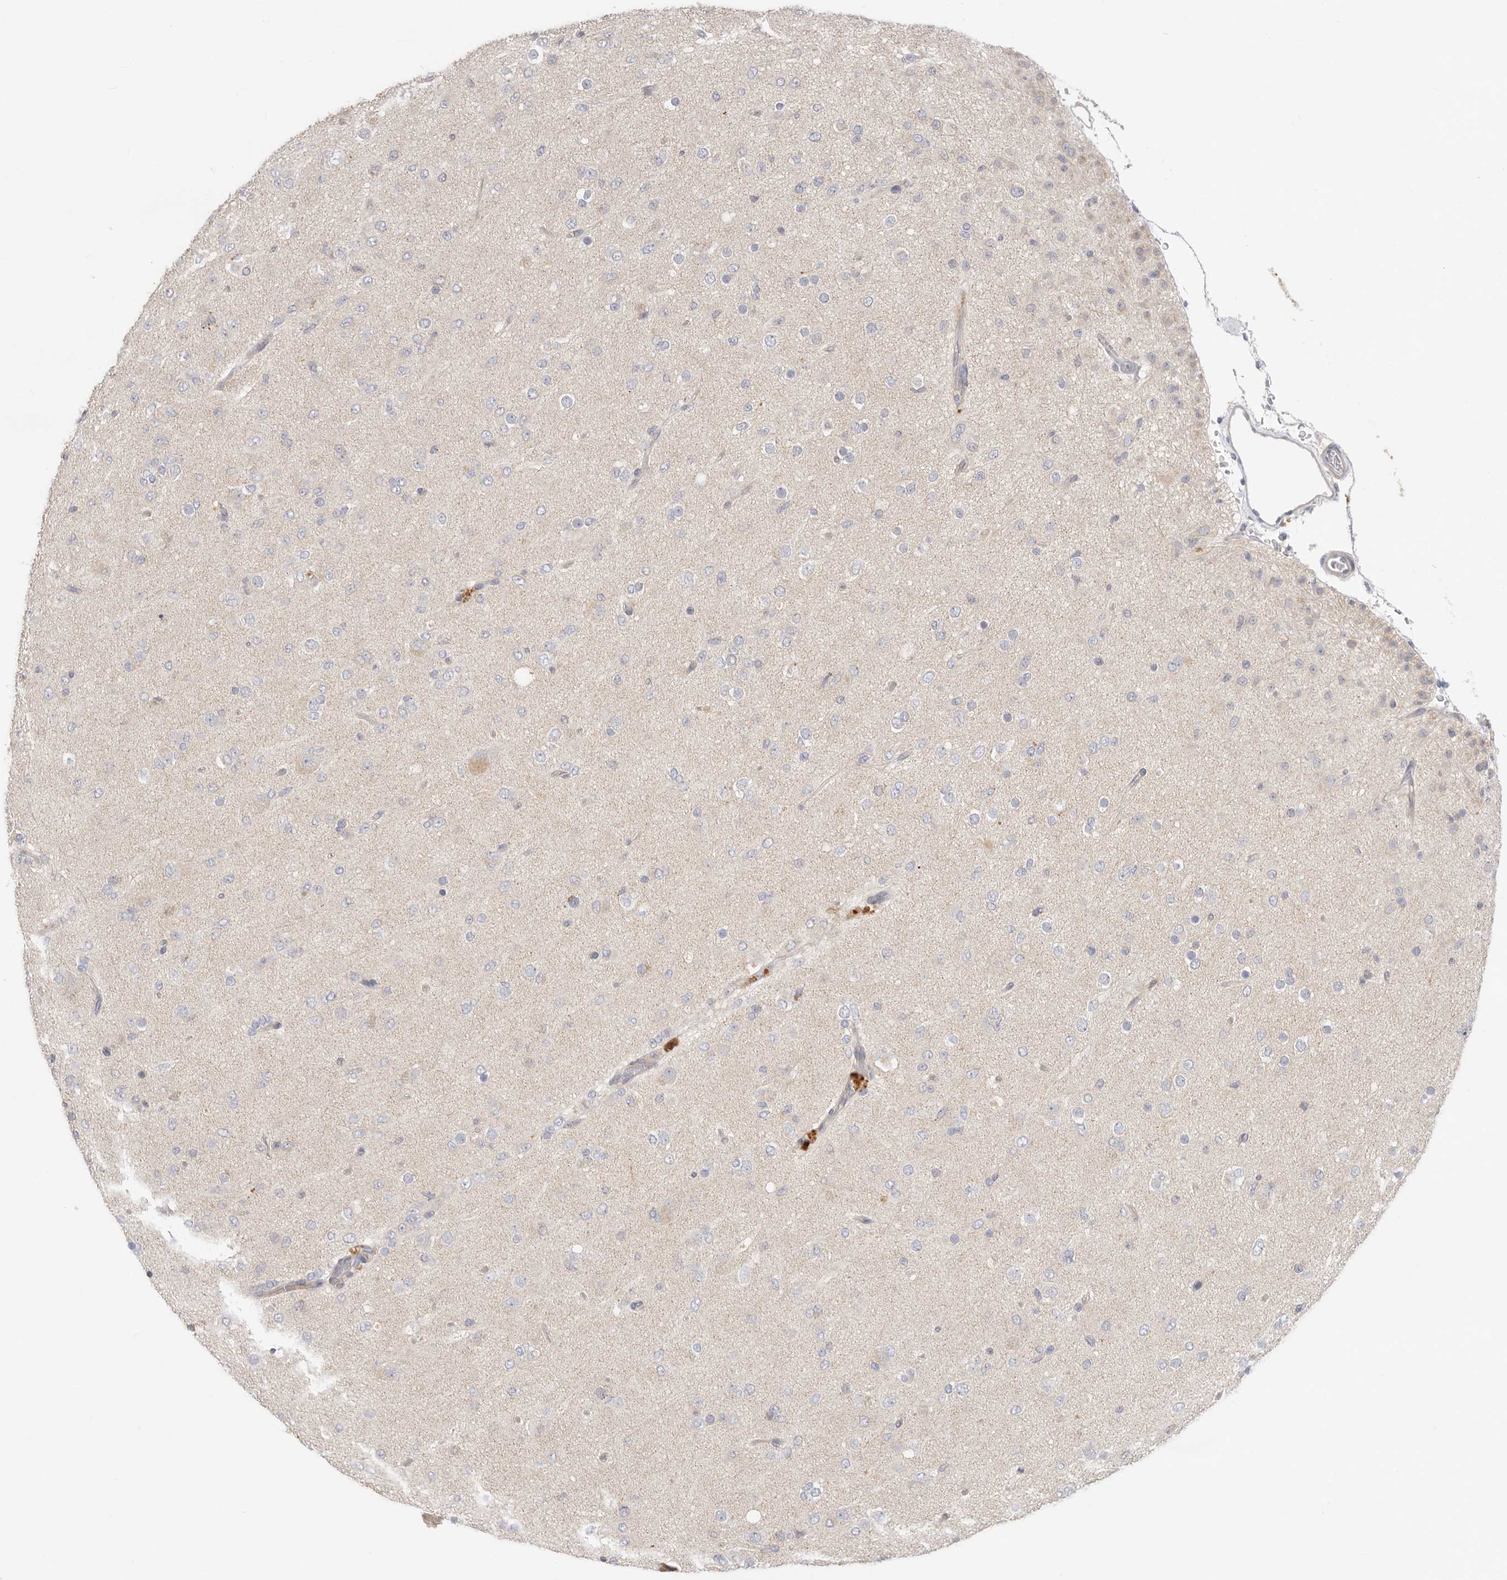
{"staining": {"intensity": "negative", "quantity": "none", "location": "none"}, "tissue": "glioma", "cell_type": "Tumor cells", "image_type": "cancer", "snomed": [{"axis": "morphology", "description": "Glioma, malignant, Low grade"}, {"axis": "topography", "description": "Brain"}], "caption": "IHC photomicrograph of human glioma stained for a protein (brown), which reveals no expression in tumor cells.", "gene": "USH1C", "patient": {"sex": "male", "age": 65}}